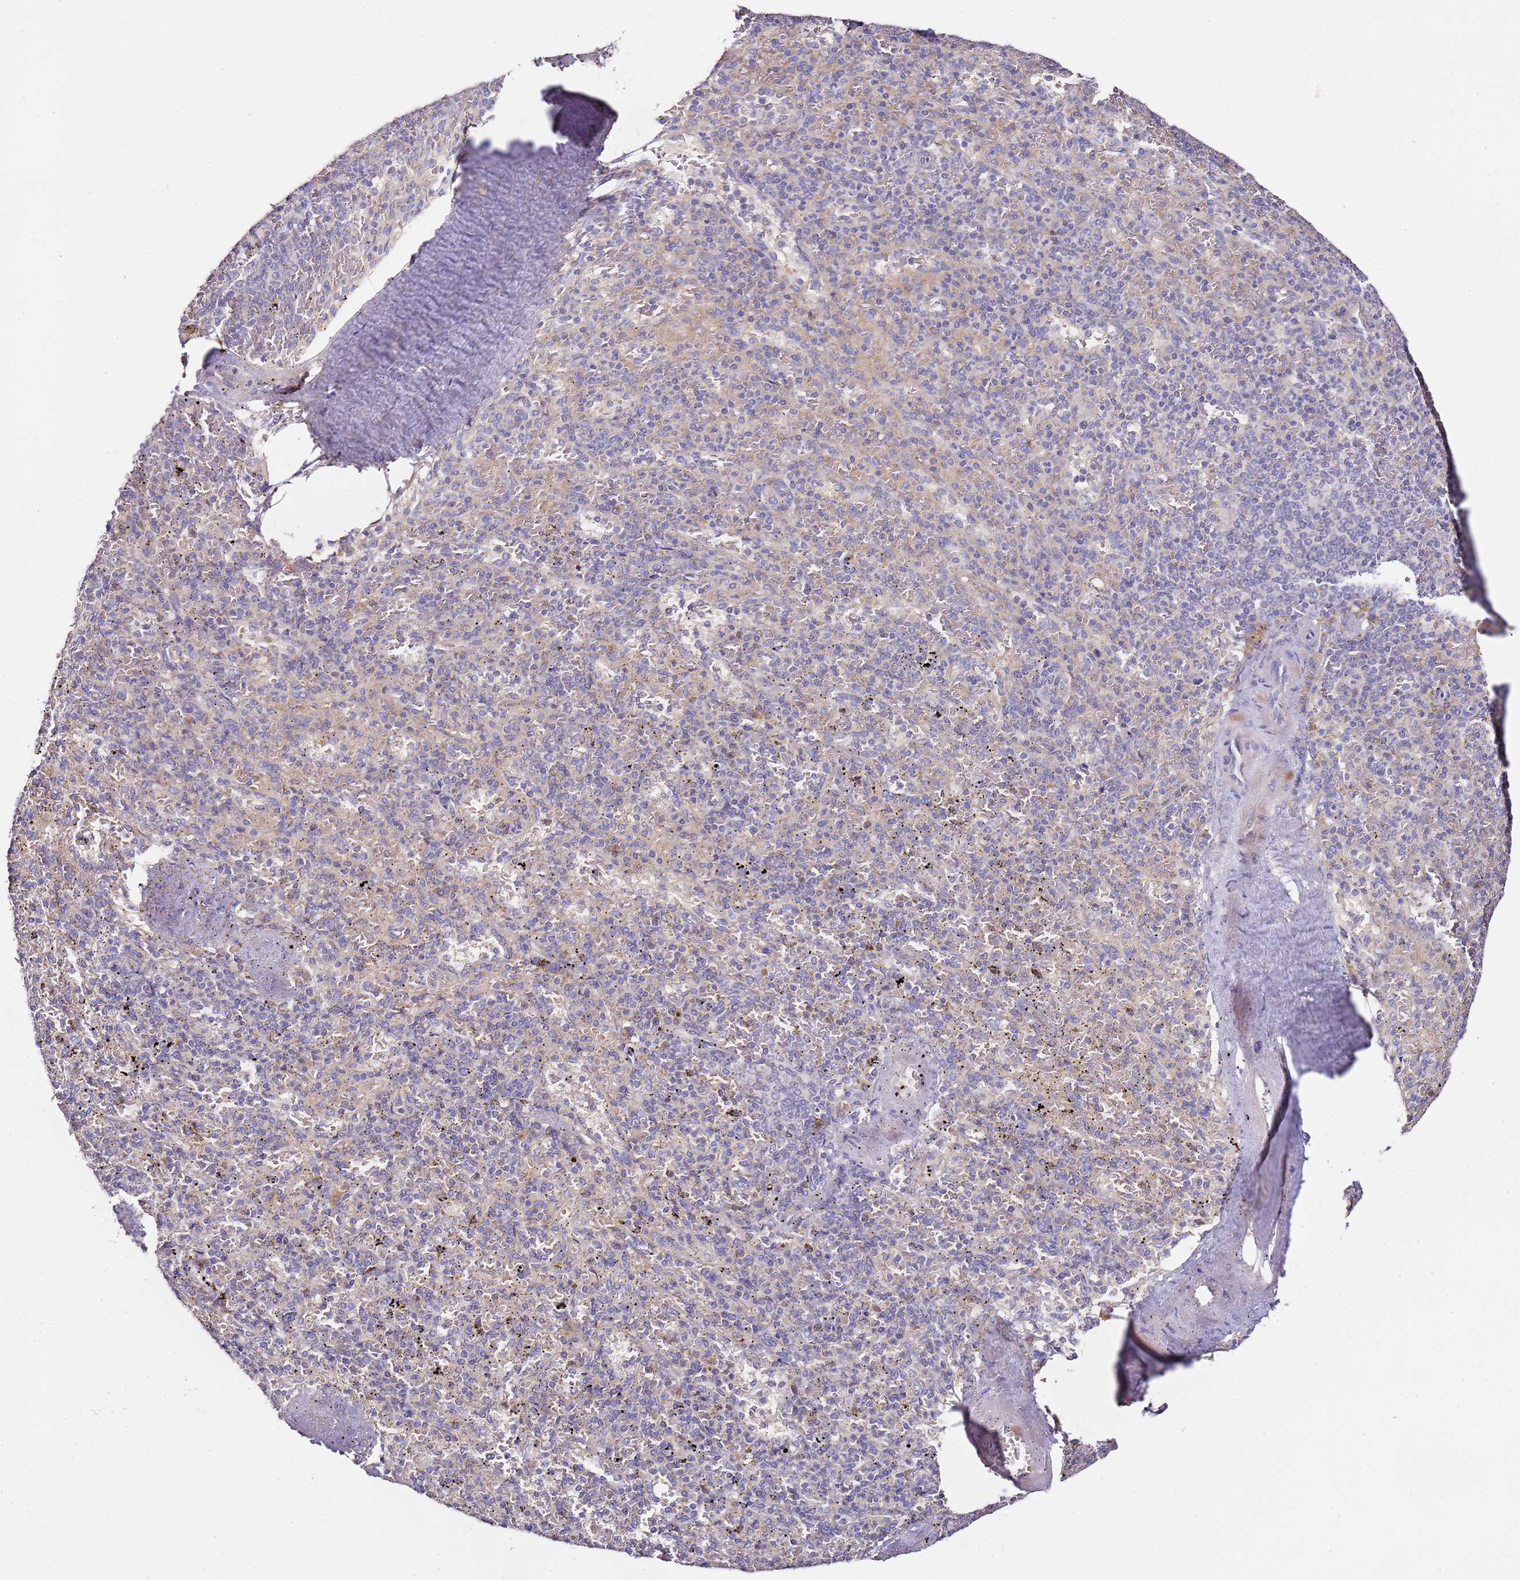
{"staining": {"intensity": "negative", "quantity": "none", "location": "none"}, "tissue": "spleen", "cell_type": "Cells in red pulp", "image_type": "normal", "snomed": [{"axis": "morphology", "description": "Normal tissue, NOS"}, {"axis": "topography", "description": "Spleen"}], "caption": "Cells in red pulp are negative for brown protein staining in unremarkable spleen.", "gene": "OR2B11", "patient": {"sex": "male", "age": 82}}